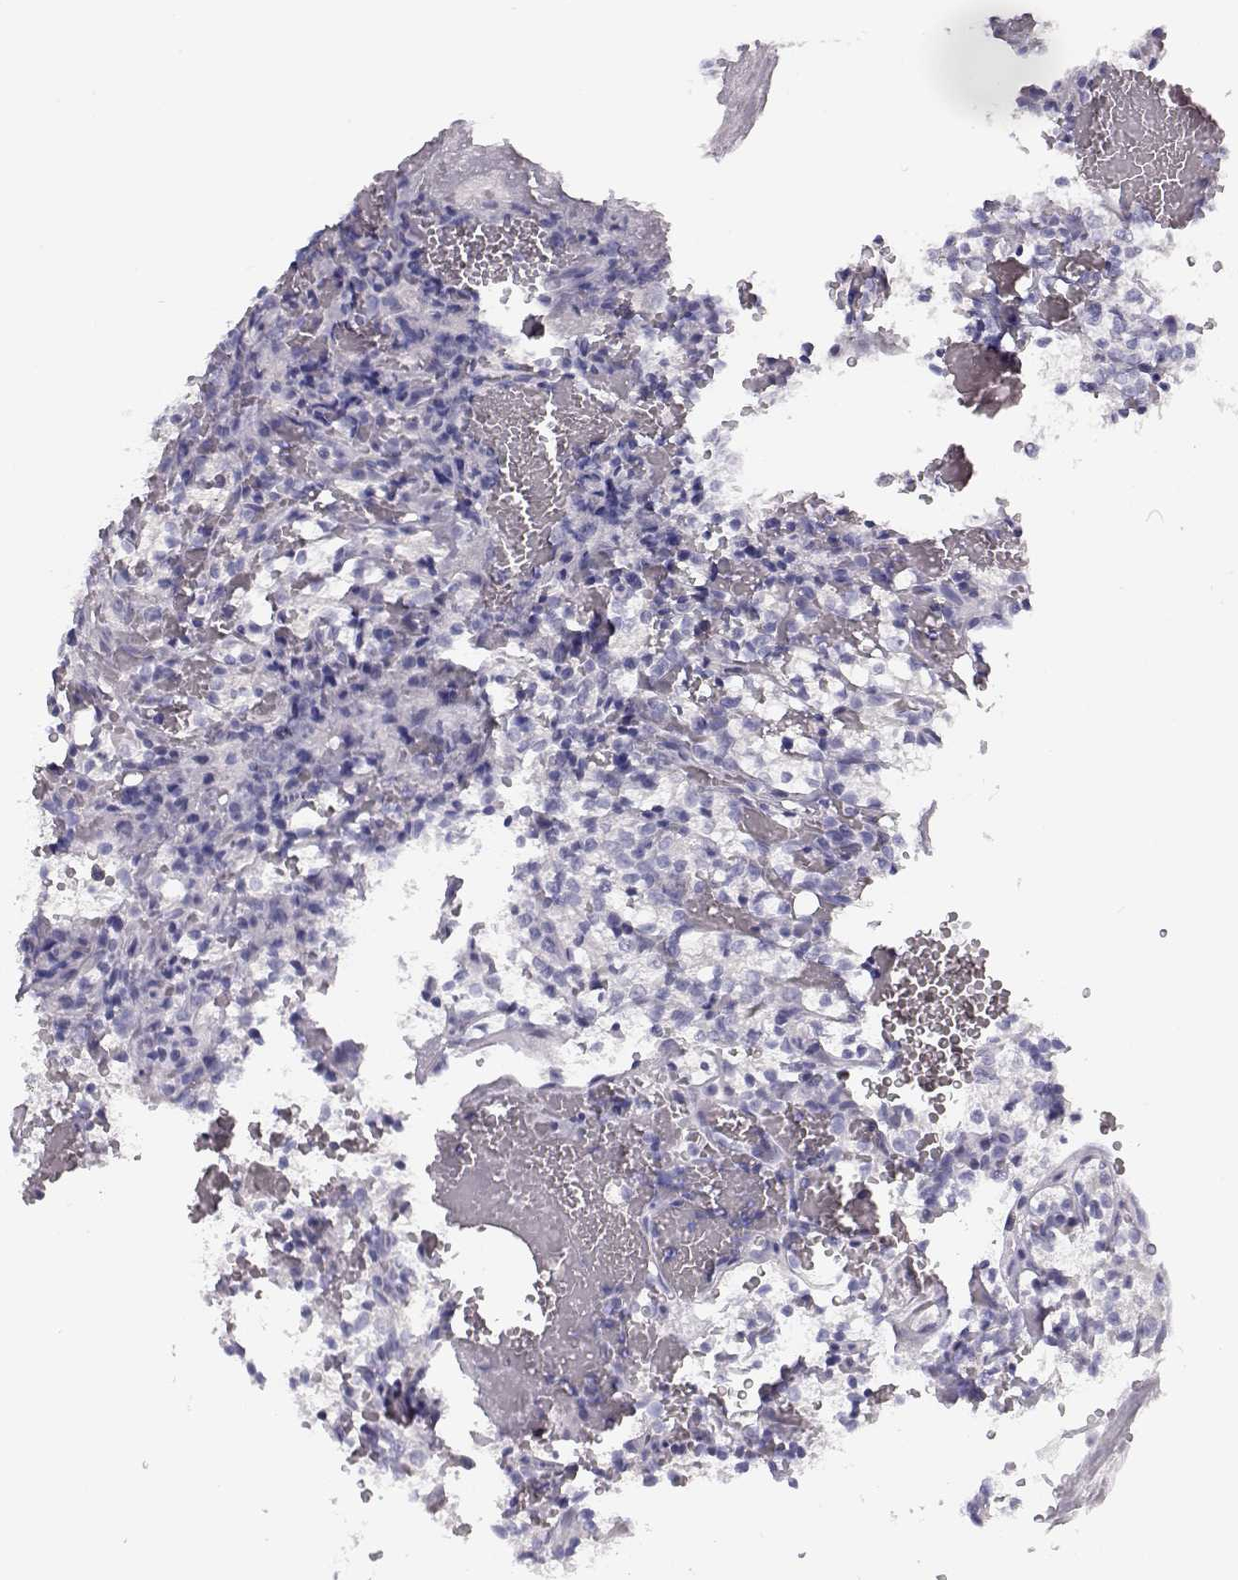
{"staining": {"intensity": "negative", "quantity": "none", "location": "none"}, "tissue": "renal cancer", "cell_type": "Tumor cells", "image_type": "cancer", "snomed": [{"axis": "morphology", "description": "Adenocarcinoma, NOS"}, {"axis": "topography", "description": "Kidney"}], "caption": "Human renal cancer stained for a protein using immunohistochemistry (IHC) displays no staining in tumor cells.", "gene": "BFSP2", "patient": {"sex": "female", "age": 69}}